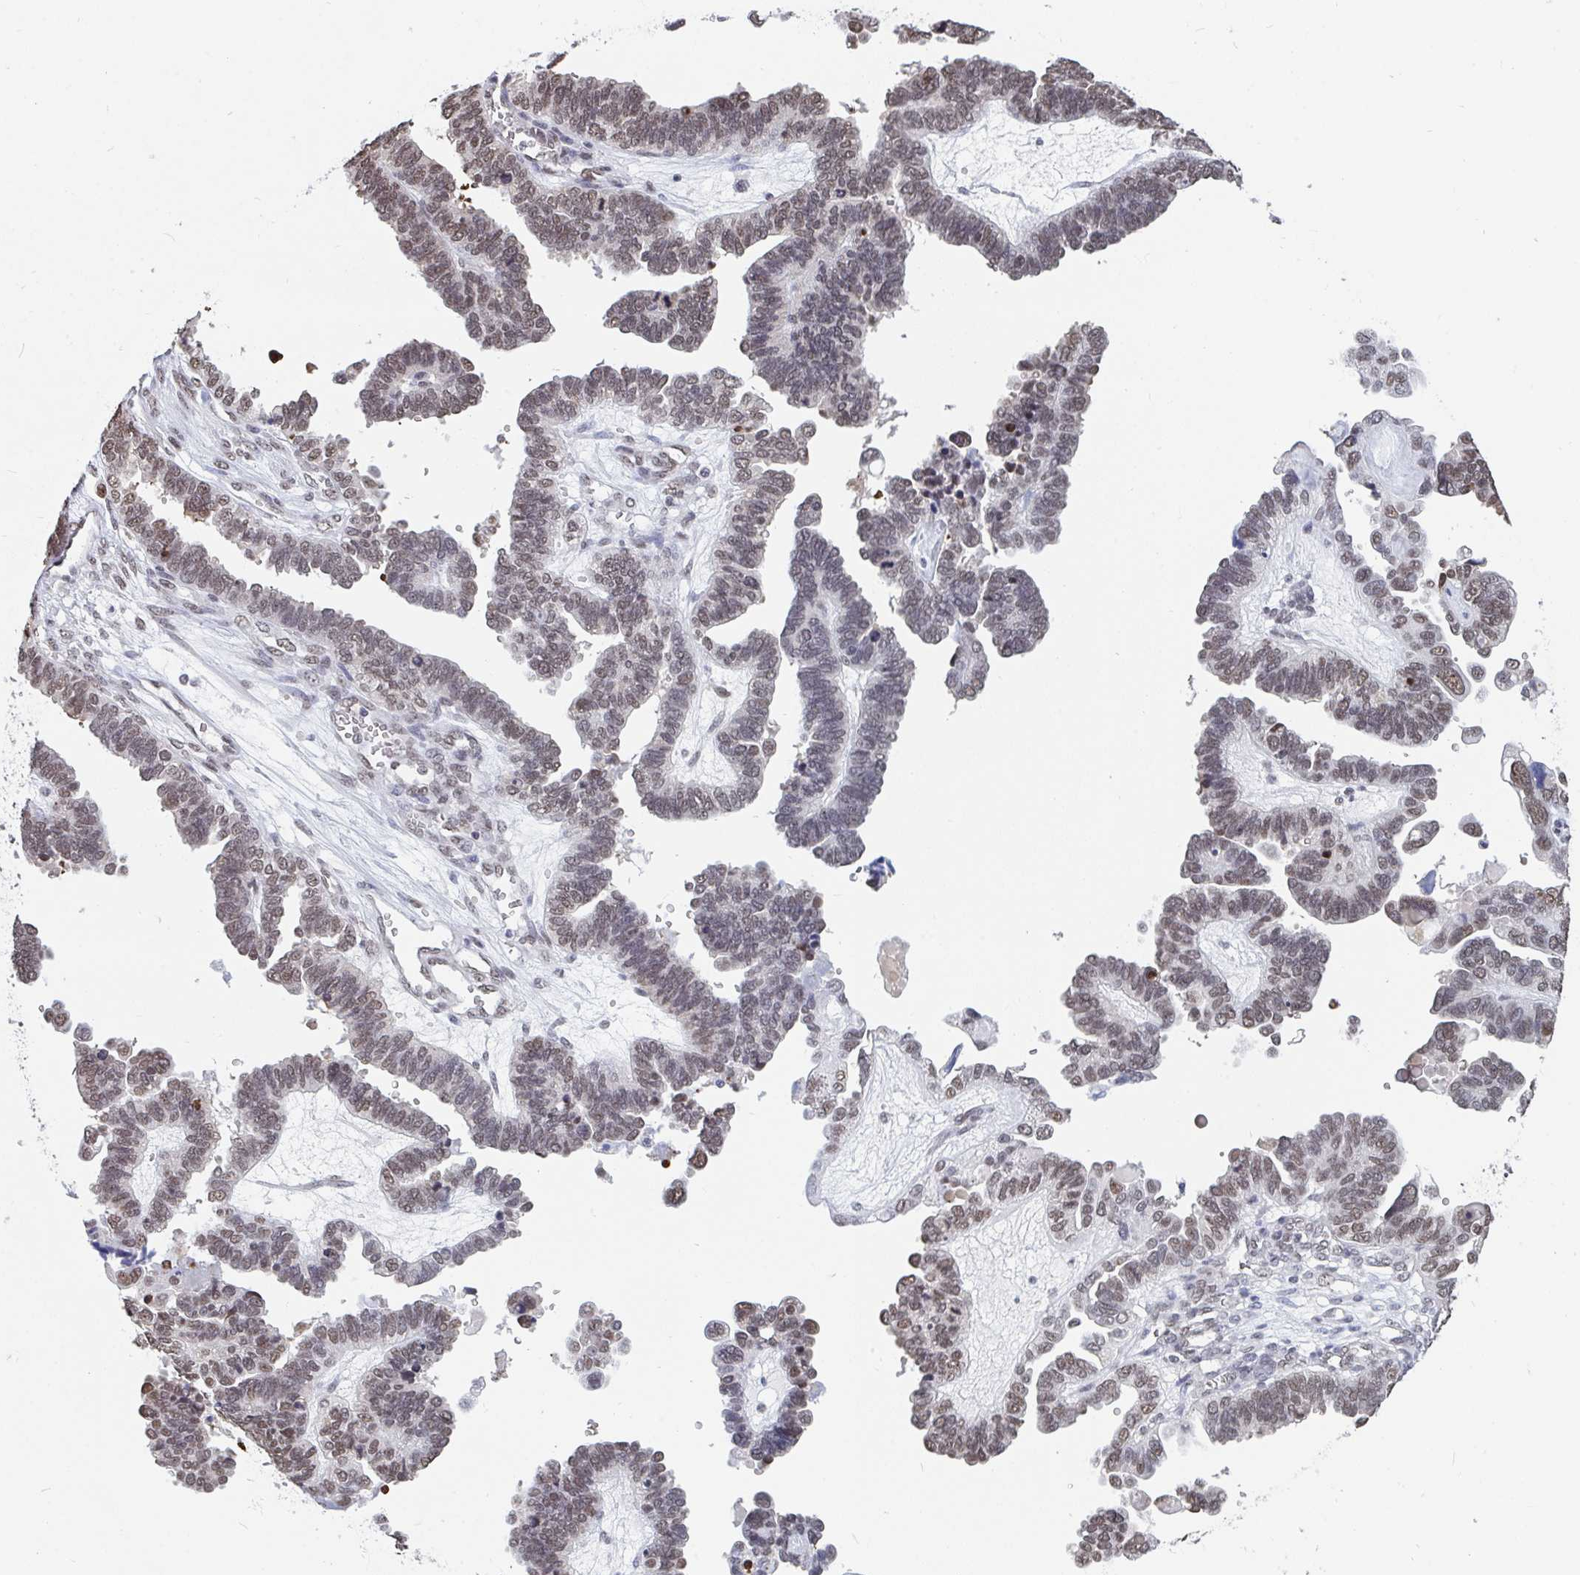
{"staining": {"intensity": "moderate", "quantity": "25%-75%", "location": "nuclear"}, "tissue": "ovarian cancer", "cell_type": "Tumor cells", "image_type": "cancer", "snomed": [{"axis": "morphology", "description": "Cystadenocarcinoma, serous, NOS"}, {"axis": "topography", "description": "Ovary"}], "caption": "A histopathology image showing moderate nuclear positivity in about 25%-75% of tumor cells in ovarian cancer (serous cystadenocarcinoma), as visualized by brown immunohistochemical staining.", "gene": "TRIP12", "patient": {"sex": "female", "age": 51}}